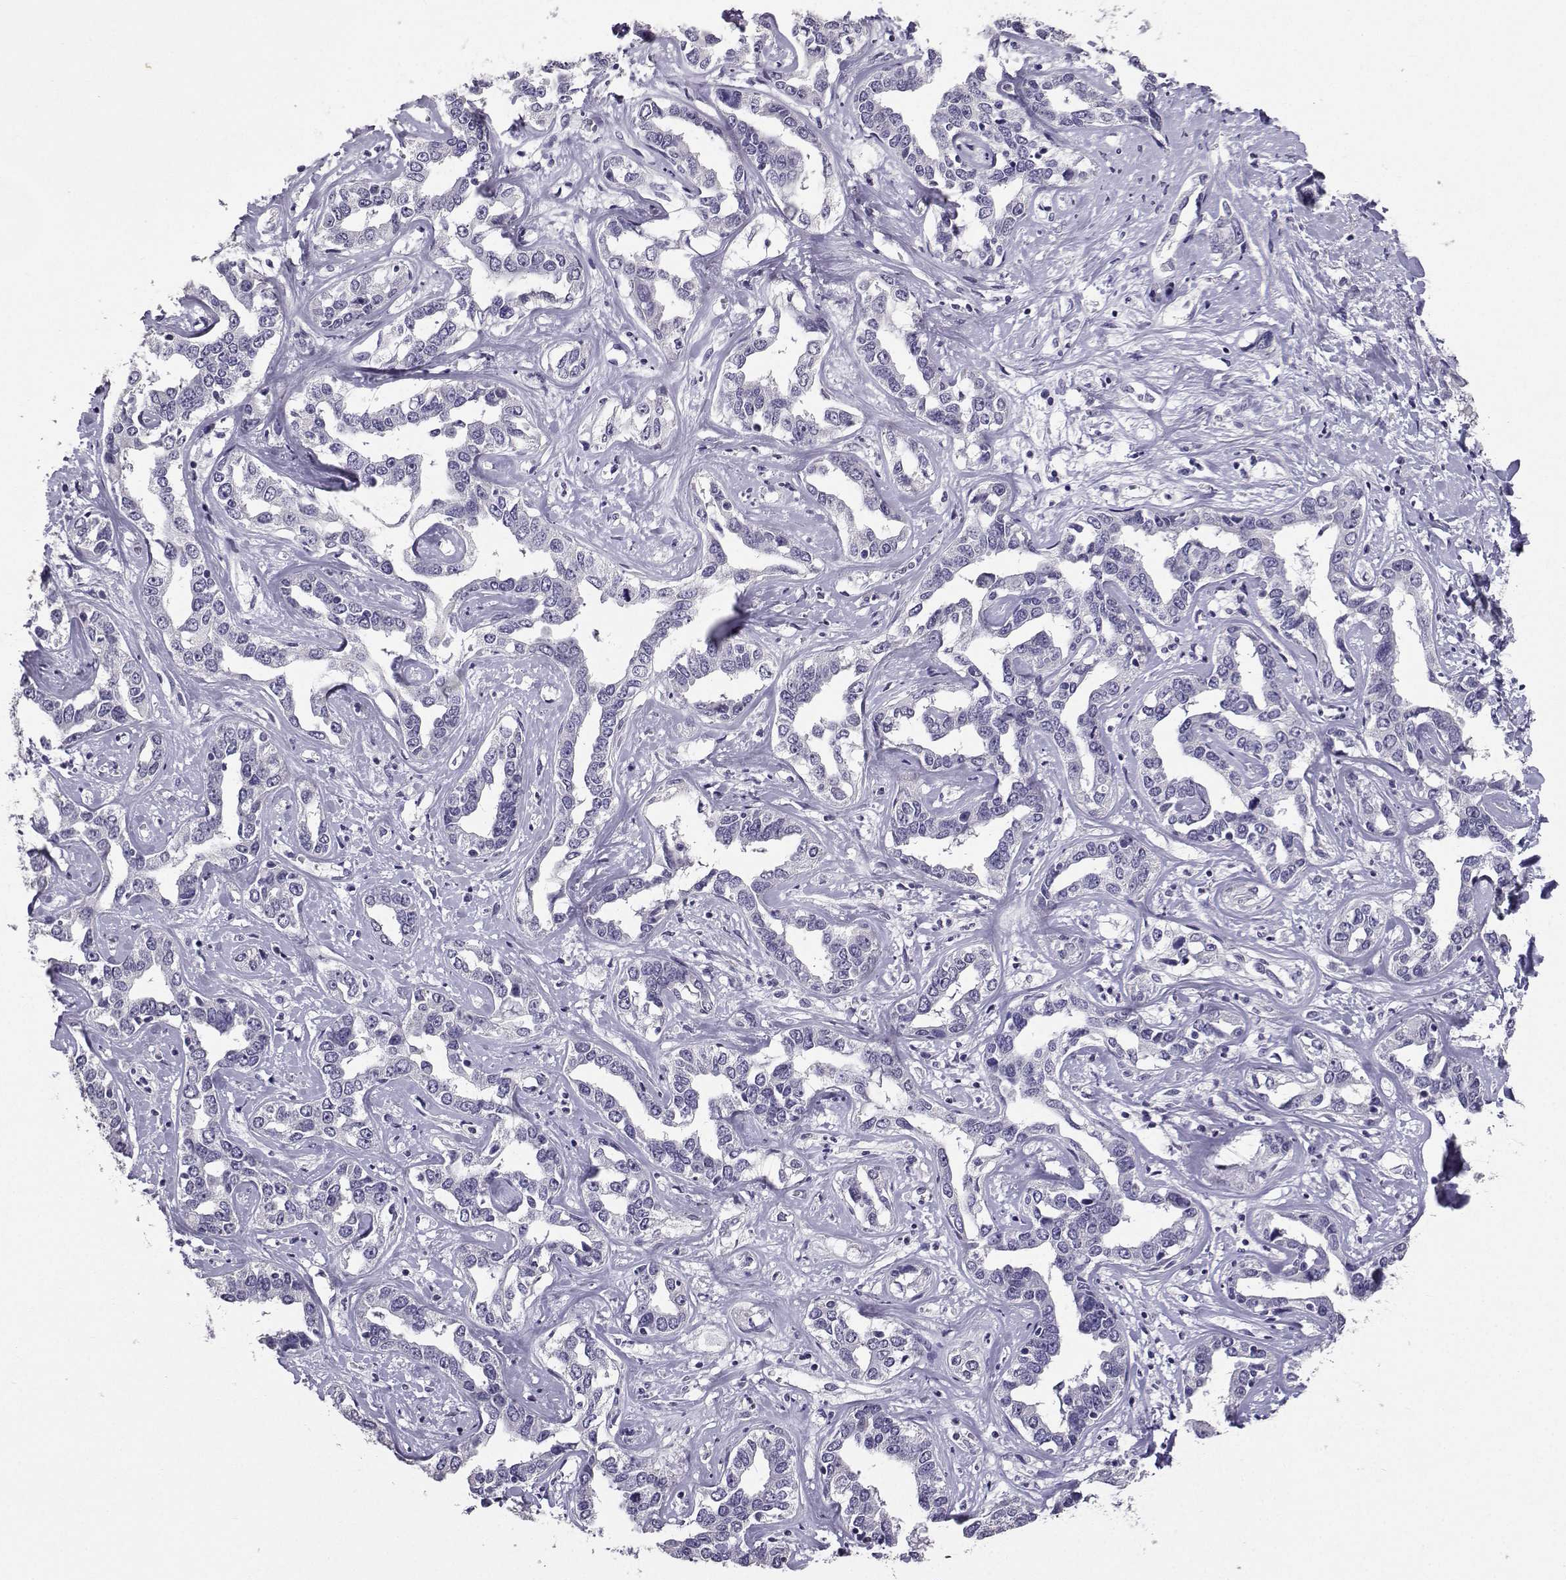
{"staining": {"intensity": "negative", "quantity": "none", "location": "none"}, "tissue": "liver cancer", "cell_type": "Tumor cells", "image_type": "cancer", "snomed": [{"axis": "morphology", "description": "Cholangiocarcinoma"}, {"axis": "topography", "description": "Liver"}], "caption": "The photomicrograph reveals no significant staining in tumor cells of liver cholangiocarcinoma.", "gene": "SPAG11B", "patient": {"sex": "male", "age": 59}}